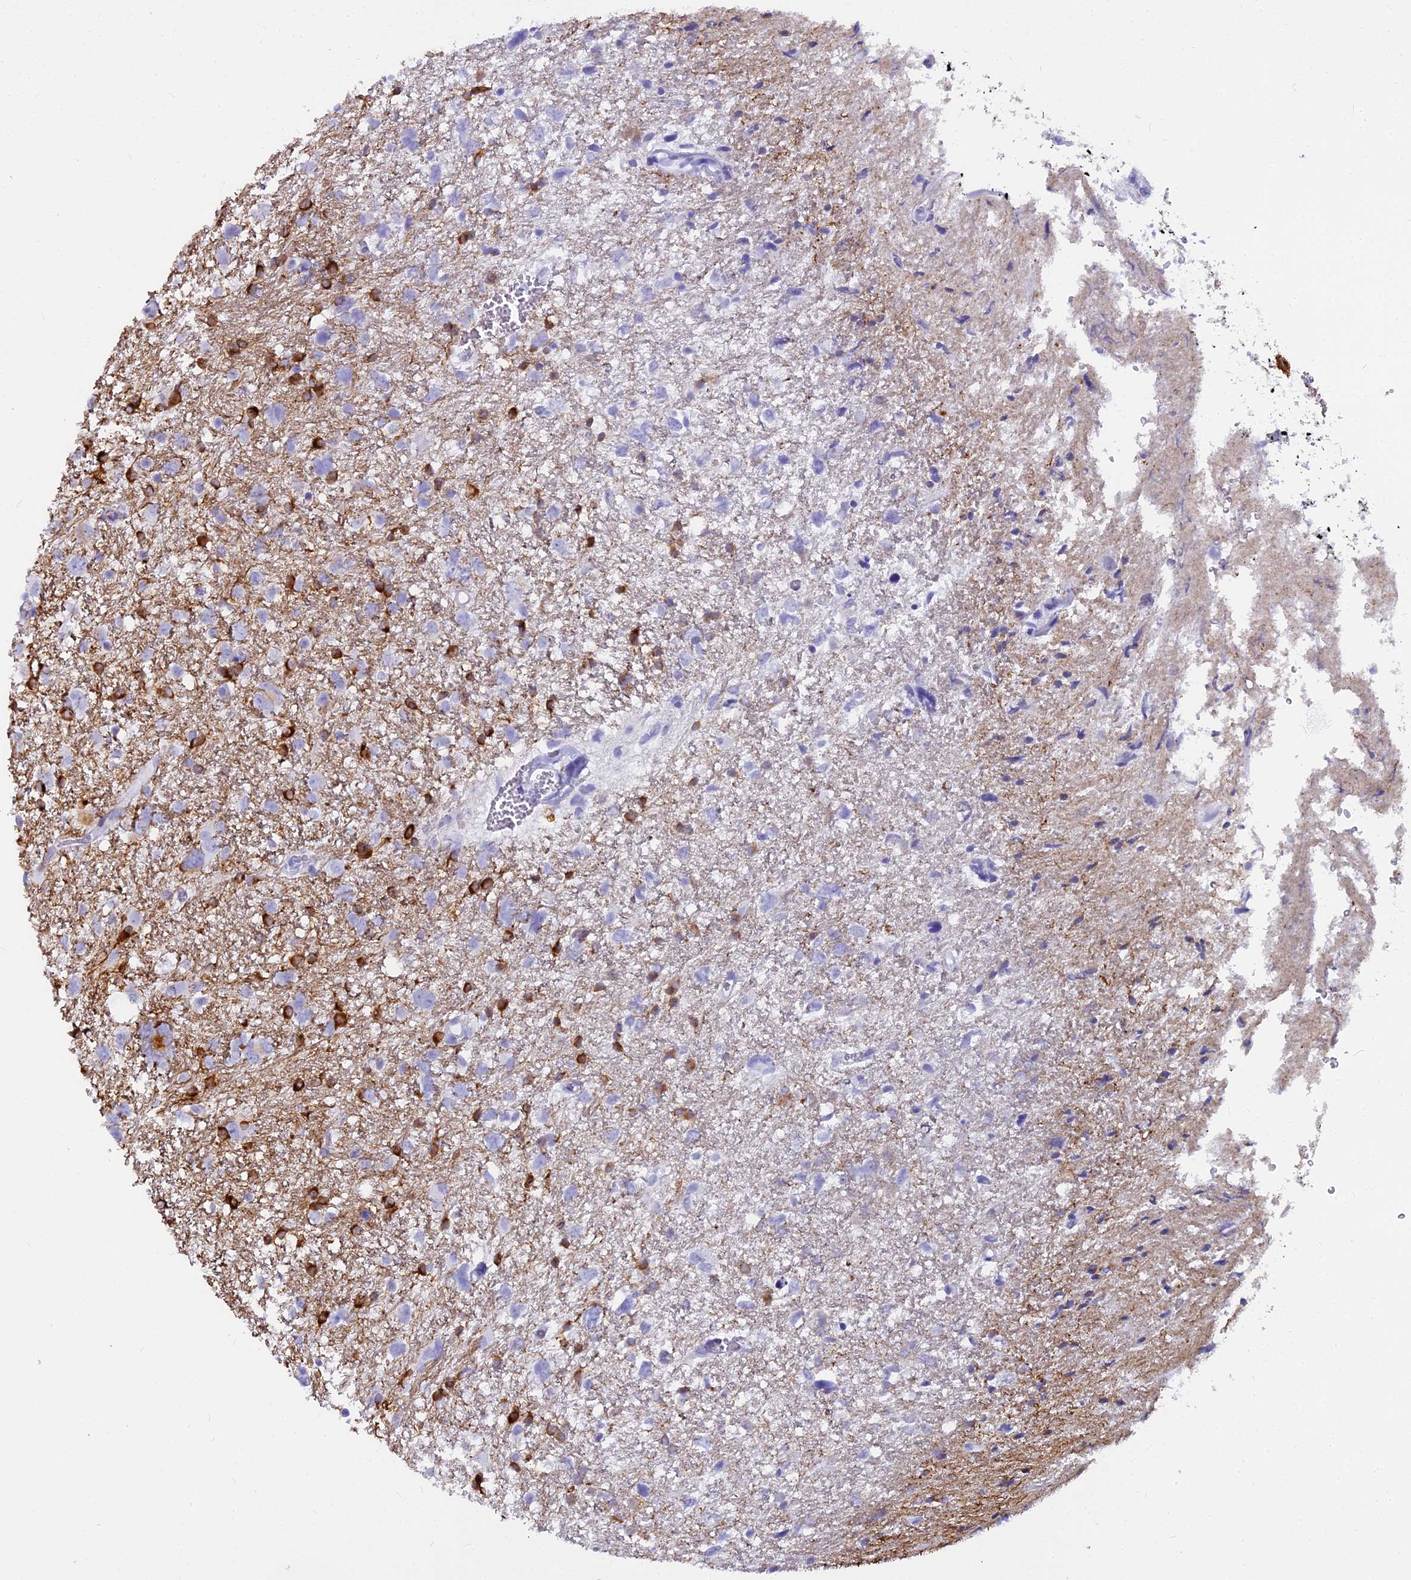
{"staining": {"intensity": "negative", "quantity": "none", "location": "none"}, "tissue": "glioma", "cell_type": "Tumor cells", "image_type": "cancer", "snomed": [{"axis": "morphology", "description": "Glioma, malignant, High grade"}, {"axis": "topography", "description": "Brain"}], "caption": "IHC of human glioma displays no staining in tumor cells.", "gene": "EVI2A", "patient": {"sex": "male", "age": 61}}